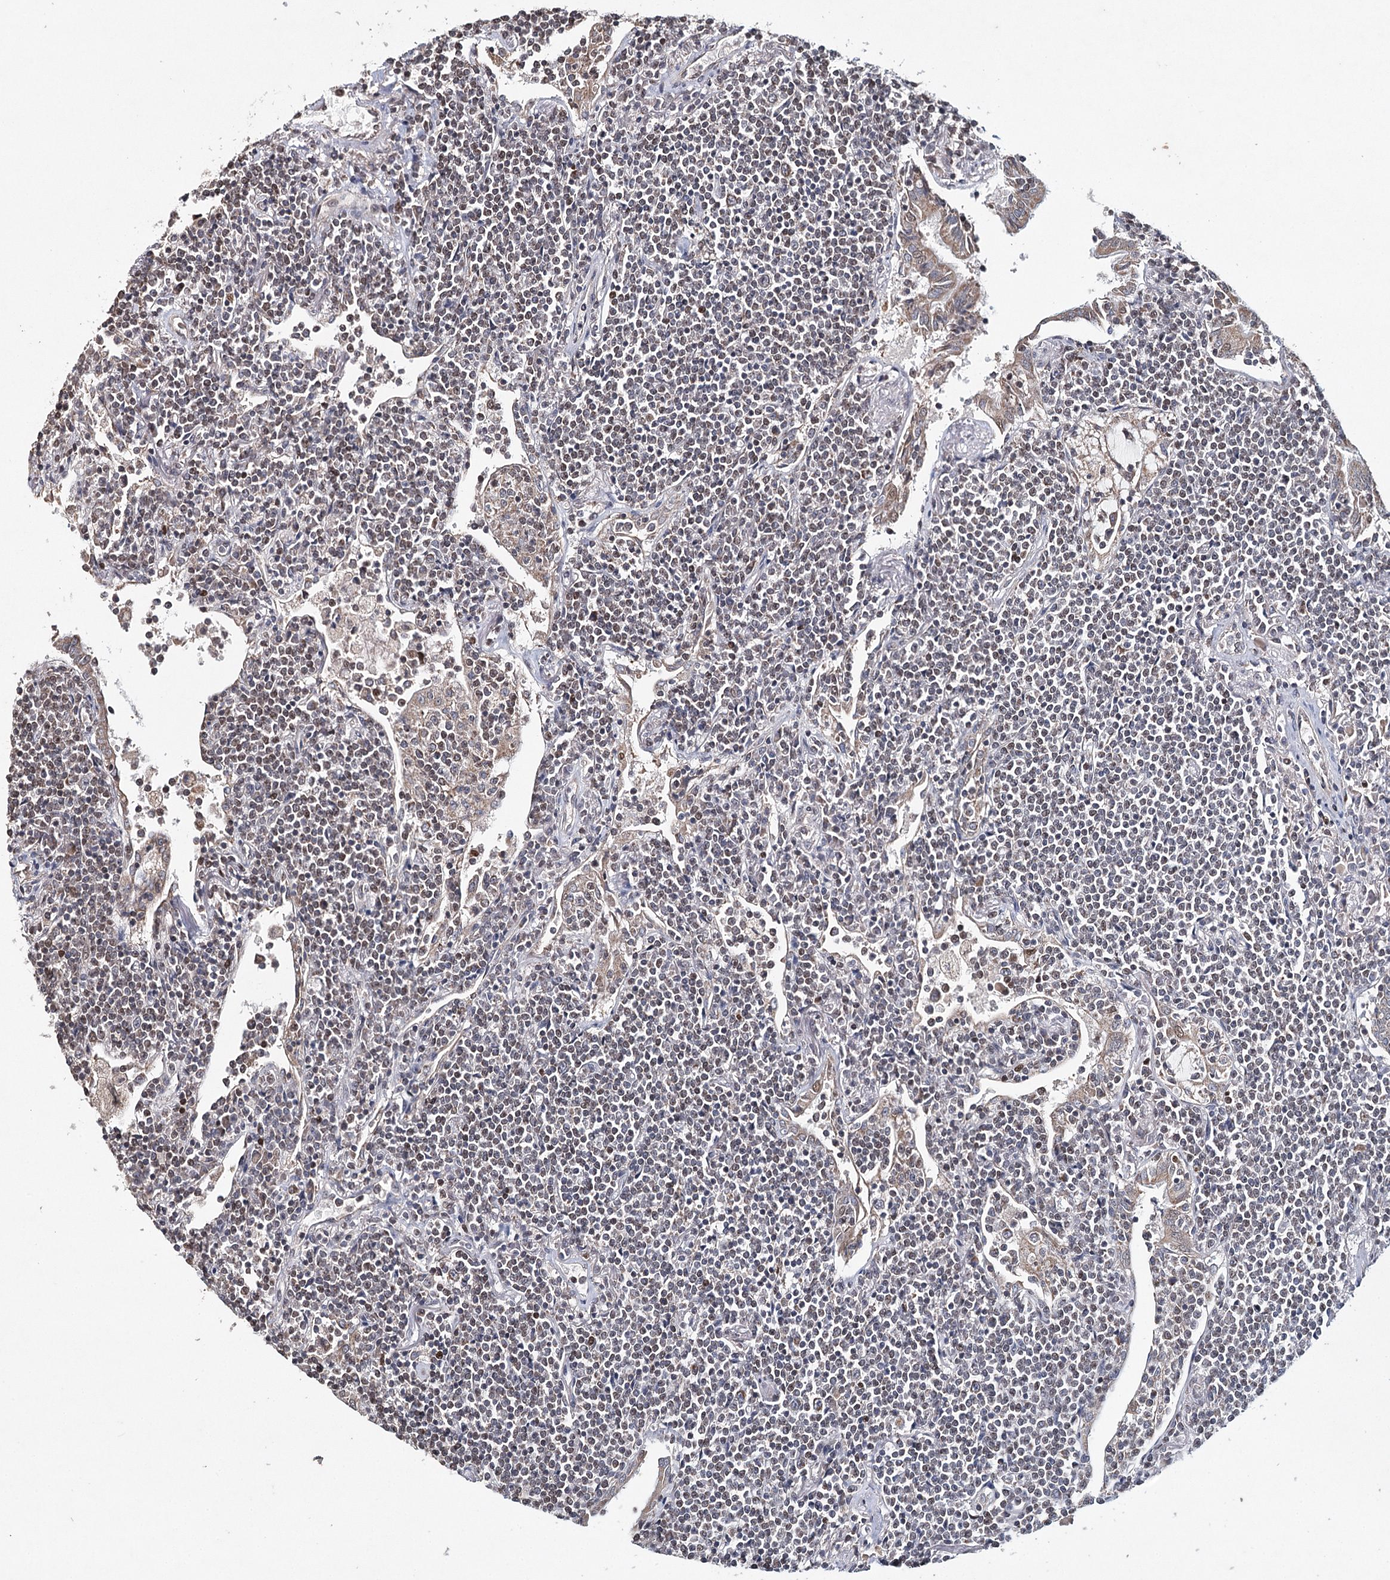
{"staining": {"intensity": "weak", "quantity": "<25%", "location": "nuclear"}, "tissue": "lymphoma", "cell_type": "Tumor cells", "image_type": "cancer", "snomed": [{"axis": "morphology", "description": "Malignant lymphoma, non-Hodgkin's type, Low grade"}, {"axis": "topography", "description": "Lung"}], "caption": "The image displays no staining of tumor cells in lymphoma.", "gene": "ICOS", "patient": {"sex": "female", "age": 71}}